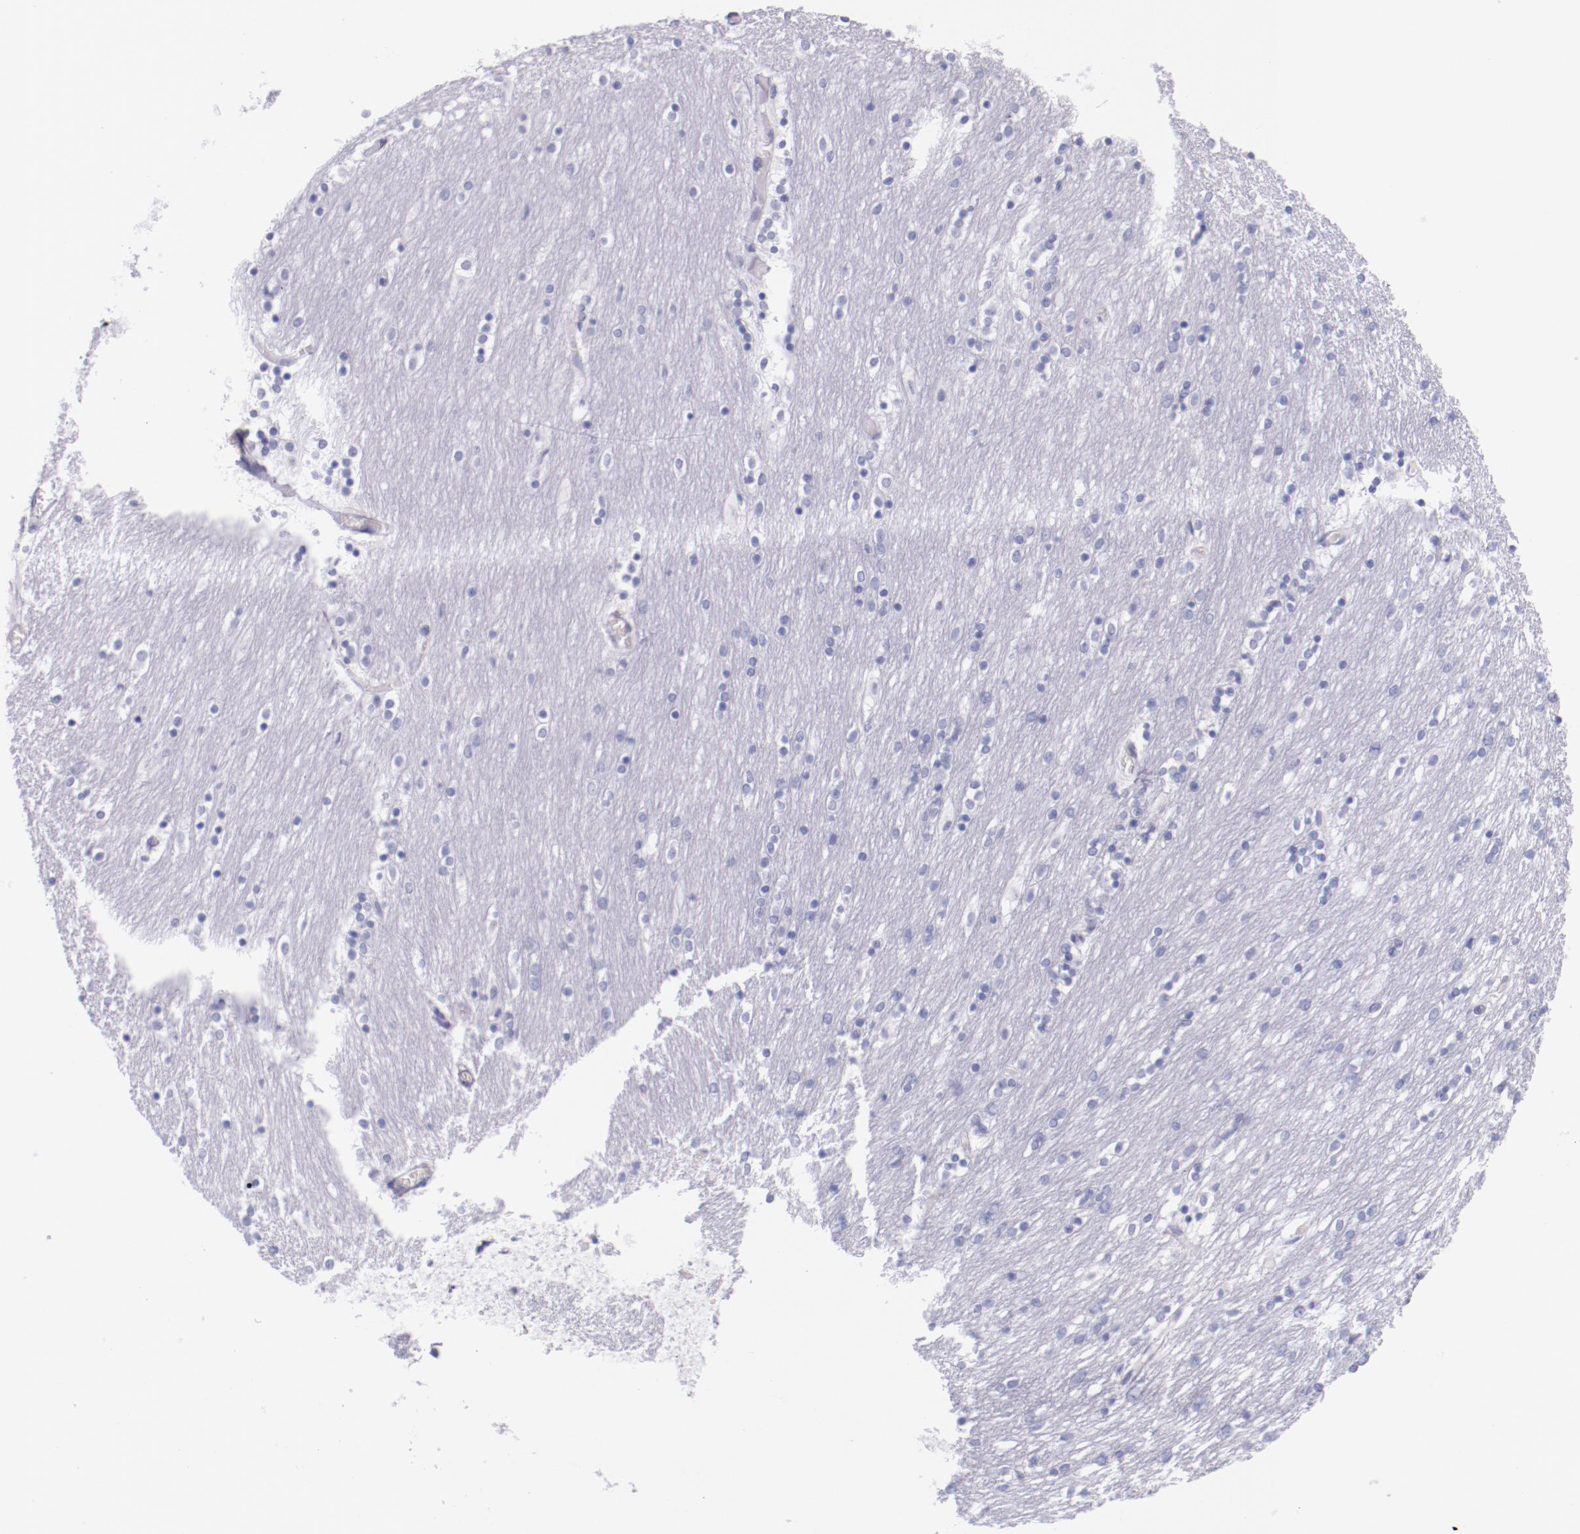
{"staining": {"intensity": "negative", "quantity": "none", "location": "none"}, "tissue": "caudate", "cell_type": "Glial cells", "image_type": "normal", "snomed": [{"axis": "morphology", "description": "Normal tissue, NOS"}, {"axis": "topography", "description": "Lateral ventricle wall"}], "caption": "This is an immunohistochemistry (IHC) micrograph of normal caudate. There is no staining in glial cells.", "gene": "IRF4", "patient": {"sex": "female", "age": 54}}